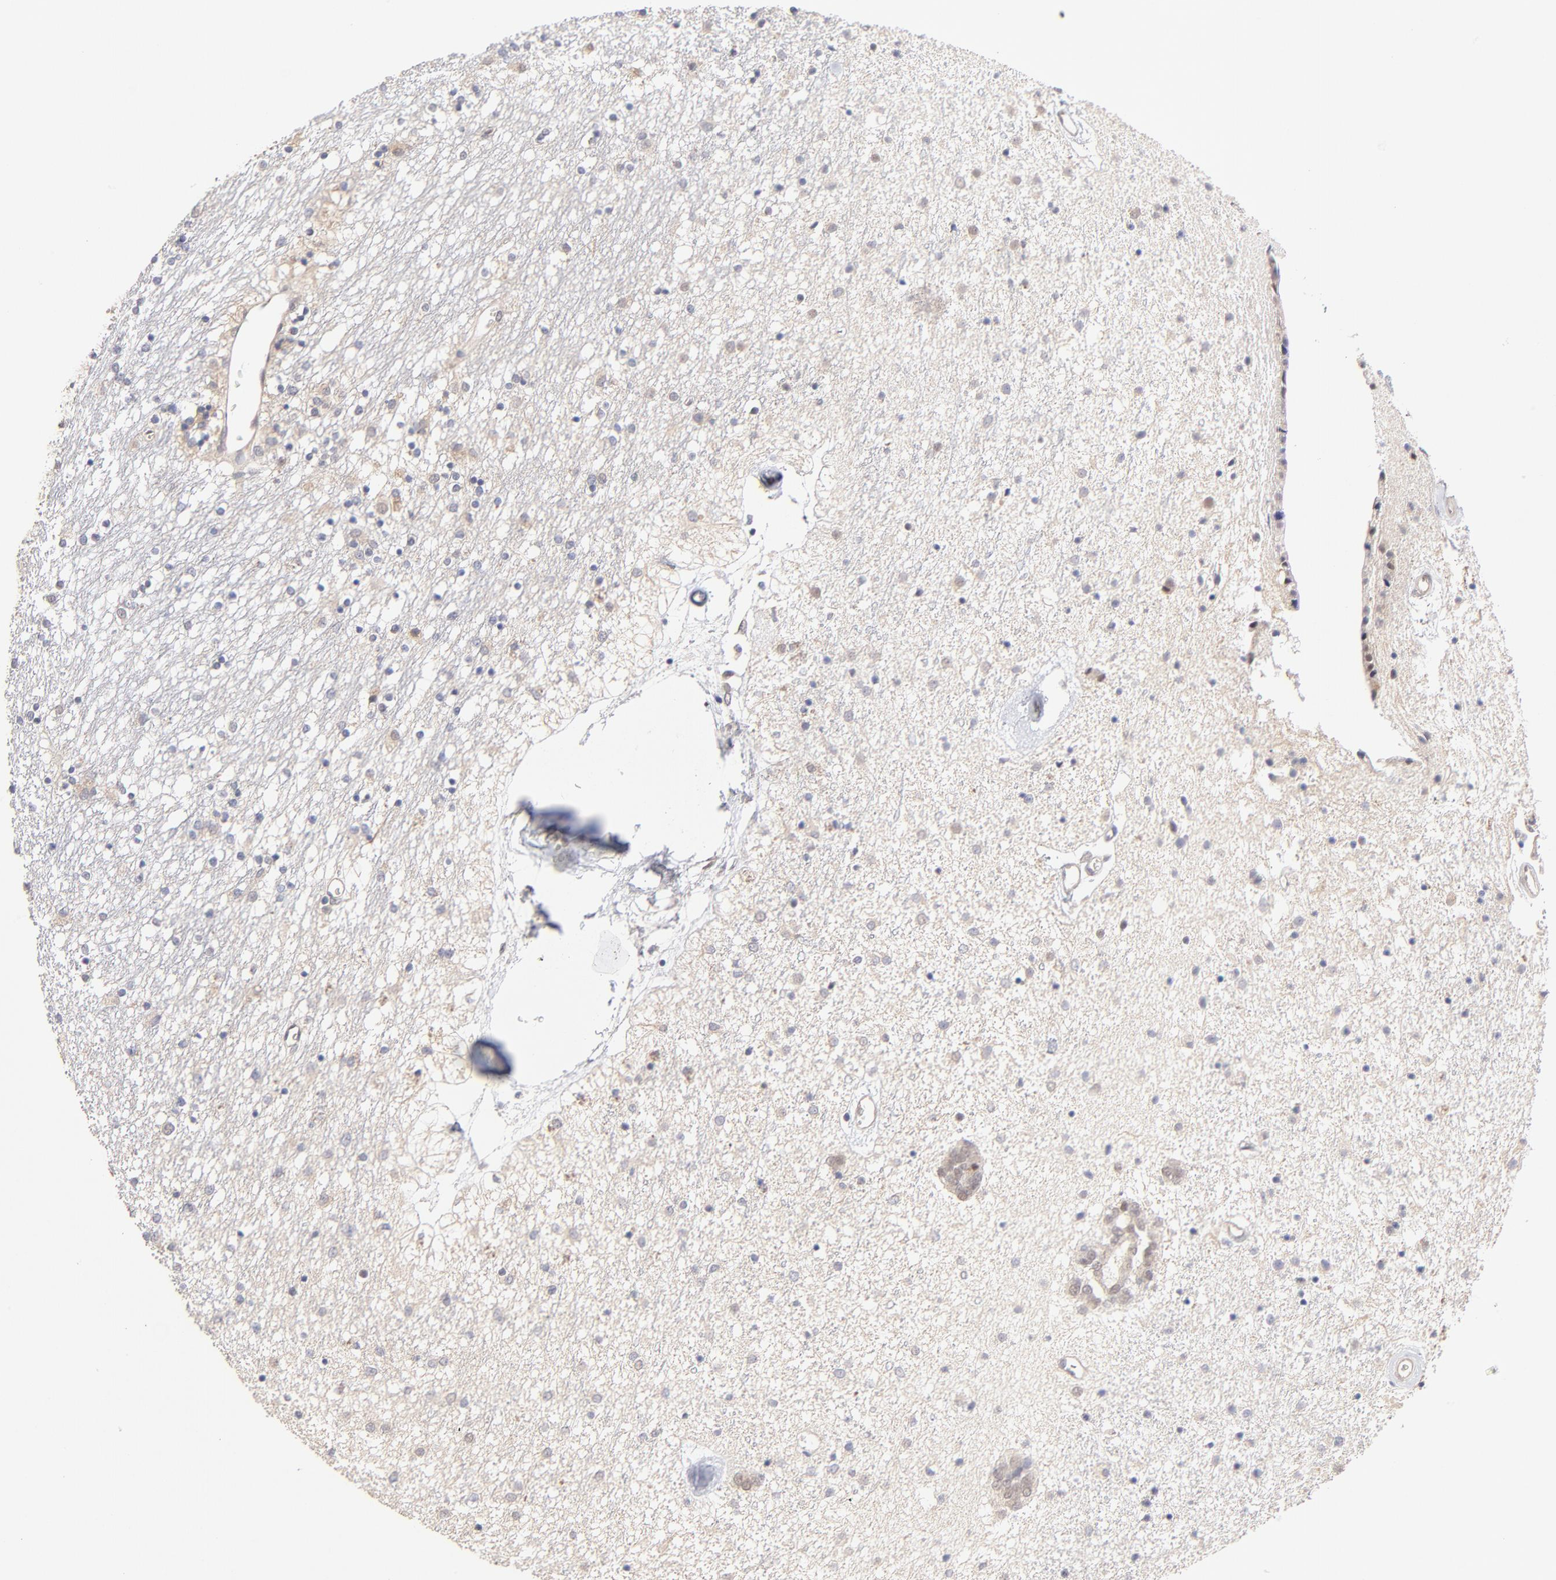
{"staining": {"intensity": "negative", "quantity": "none", "location": "none"}, "tissue": "caudate", "cell_type": "Glial cells", "image_type": "normal", "snomed": [{"axis": "morphology", "description": "Normal tissue, NOS"}, {"axis": "topography", "description": "Lateral ventricle wall"}], "caption": "IHC histopathology image of unremarkable caudate: human caudate stained with DAB displays no significant protein expression in glial cells.", "gene": "ZNF10", "patient": {"sex": "female", "age": 54}}